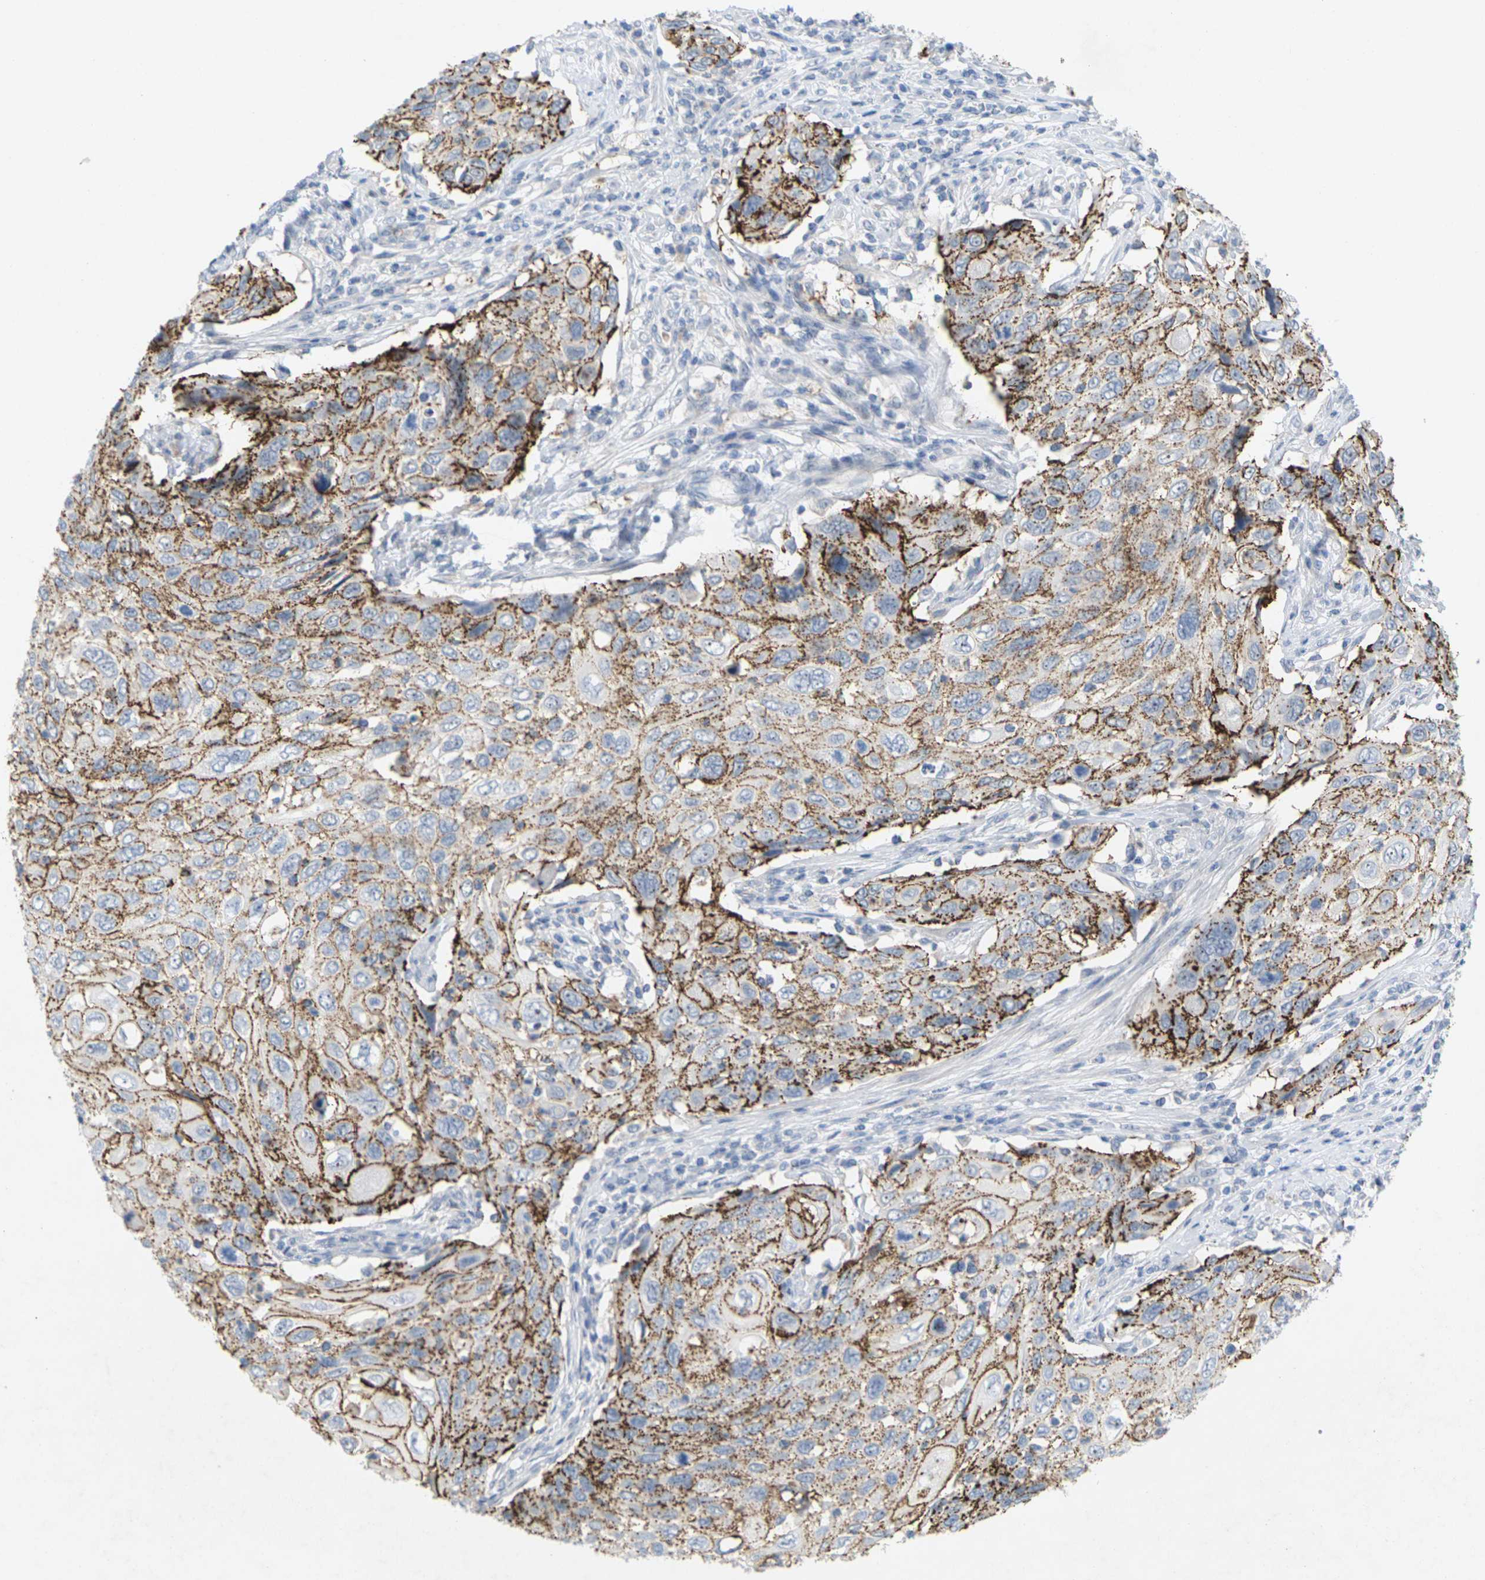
{"staining": {"intensity": "strong", "quantity": ">75%", "location": "cytoplasmic/membranous"}, "tissue": "cervical cancer", "cell_type": "Tumor cells", "image_type": "cancer", "snomed": [{"axis": "morphology", "description": "Squamous cell carcinoma, NOS"}, {"axis": "topography", "description": "Cervix"}], "caption": "A high-resolution histopathology image shows immunohistochemistry staining of cervical cancer (squamous cell carcinoma), which shows strong cytoplasmic/membranous staining in approximately >75% of tumor cells.", "gene": "CLDN3", "patient": {"sex": "female", "age": 70}}